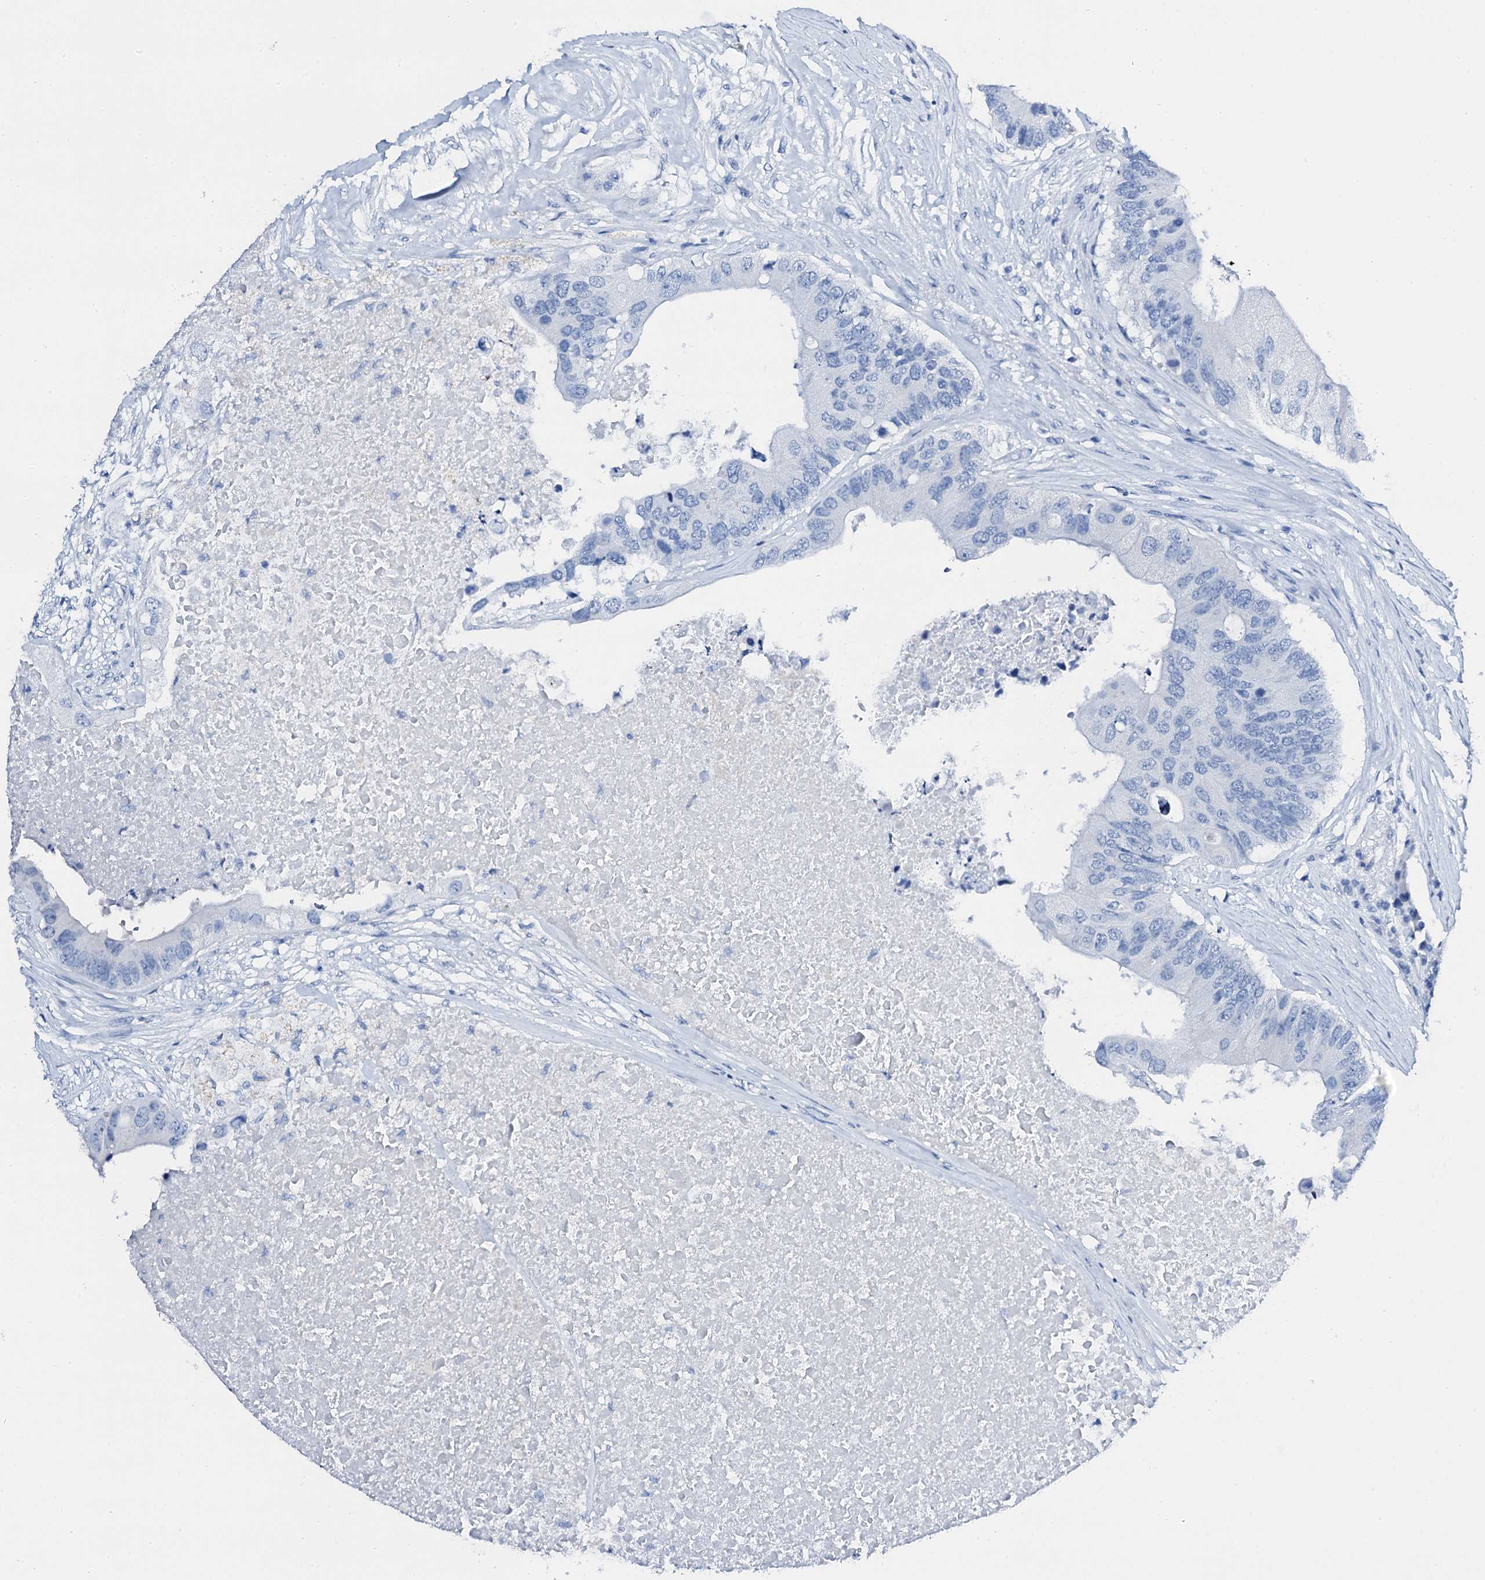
{"staining": {"intensity": "negative", "quantity": "none", "location": "none"}, "tissue": "colorectal cancer", "cell_type": "Tumor cells", "image_type": "cancer", "snomed": [{"axis": "morphology", "description": "Adenocarcinoma, NOS"}, {"axis": "topography", "description": "Colon"}], "caption": "Tumor cells show no significant staining in colorectal adenocarcinoma.", "gene": "PTH", "patient": {"sex": "male", "age": 71}}